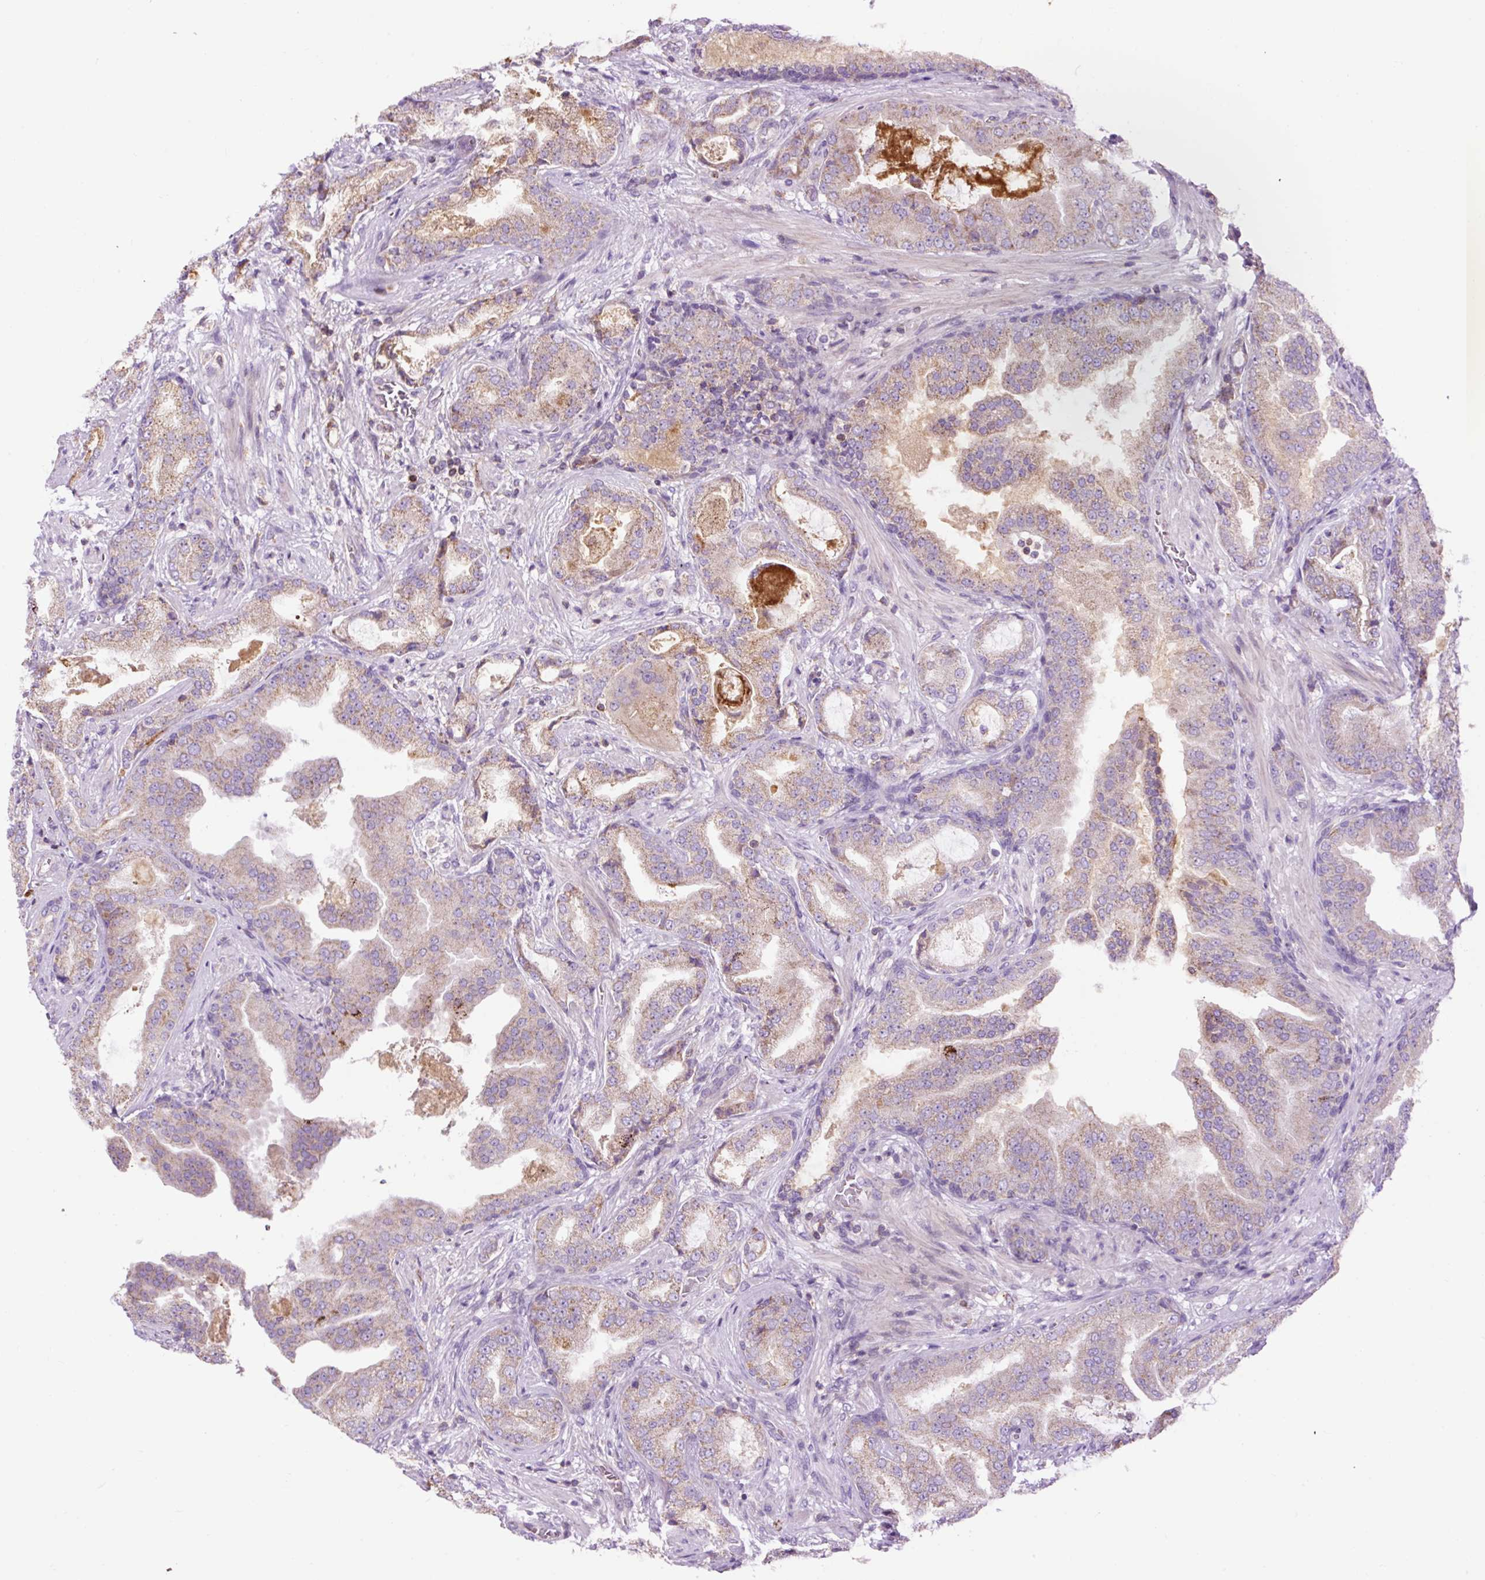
{"staining": {"intensity": "weak", "quantity": ">75%", "location": "cytoplasmic/membranous"}, "tissue": "prostate cancer", "cell_type": "Tumor cells", "image_type": "cancer", "snomed": [{"axis": "morphology", "description": "Adenocarcinoma, High grade"}, {"axis": "topography", "description": "Prostate"}], "caption": "Protein analysis of adenocarcinoma (high-grade) (prostate) tissue displays weak cytoplasmic/membranous staining in about >75% of tumor cells.", "gene": "CD83", "patient": {"sex": "male", "age": 68}}